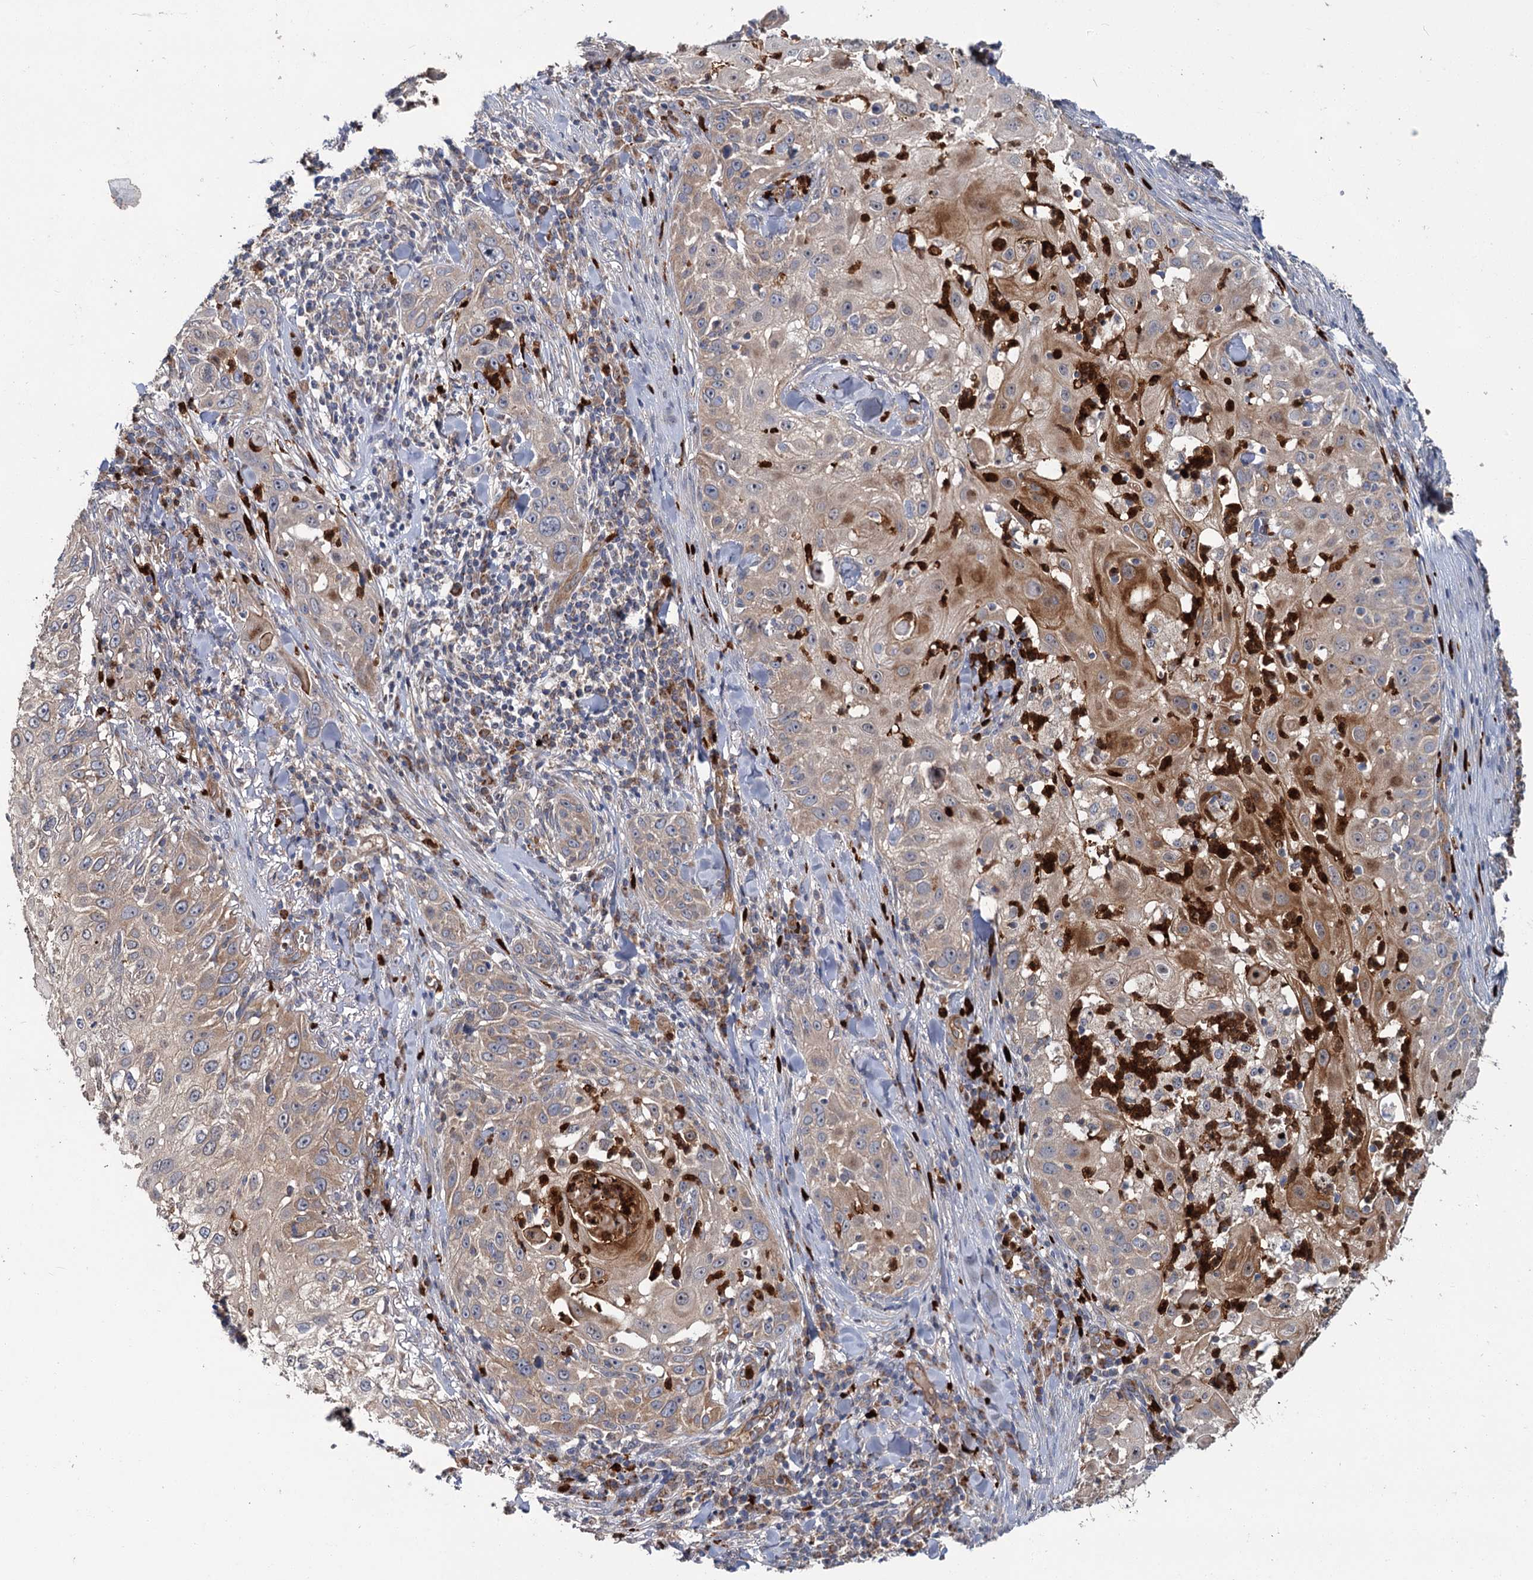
{"staining": {"intensity": "moderate", "quantity": ">75%", "location": "cytoplasmic/membranous"}, "tissue": "skin cancer", "cell_type": "Tumor cells", "image_type": "cancer", "snomed": [{"axis": "morphology", "description": "Squamous cell carcinoma, NOS"}, {"axis": "topography", "description": "Skin"}], "caption": "Approximately >75% of tumor cells in human skin cancer display moderate cytoplasmic/membranous protein staining as visualized by brown immunohistochemical staining.", "gene": "DYNC2H1", "patient": {"sex": "female", "age": 44}}